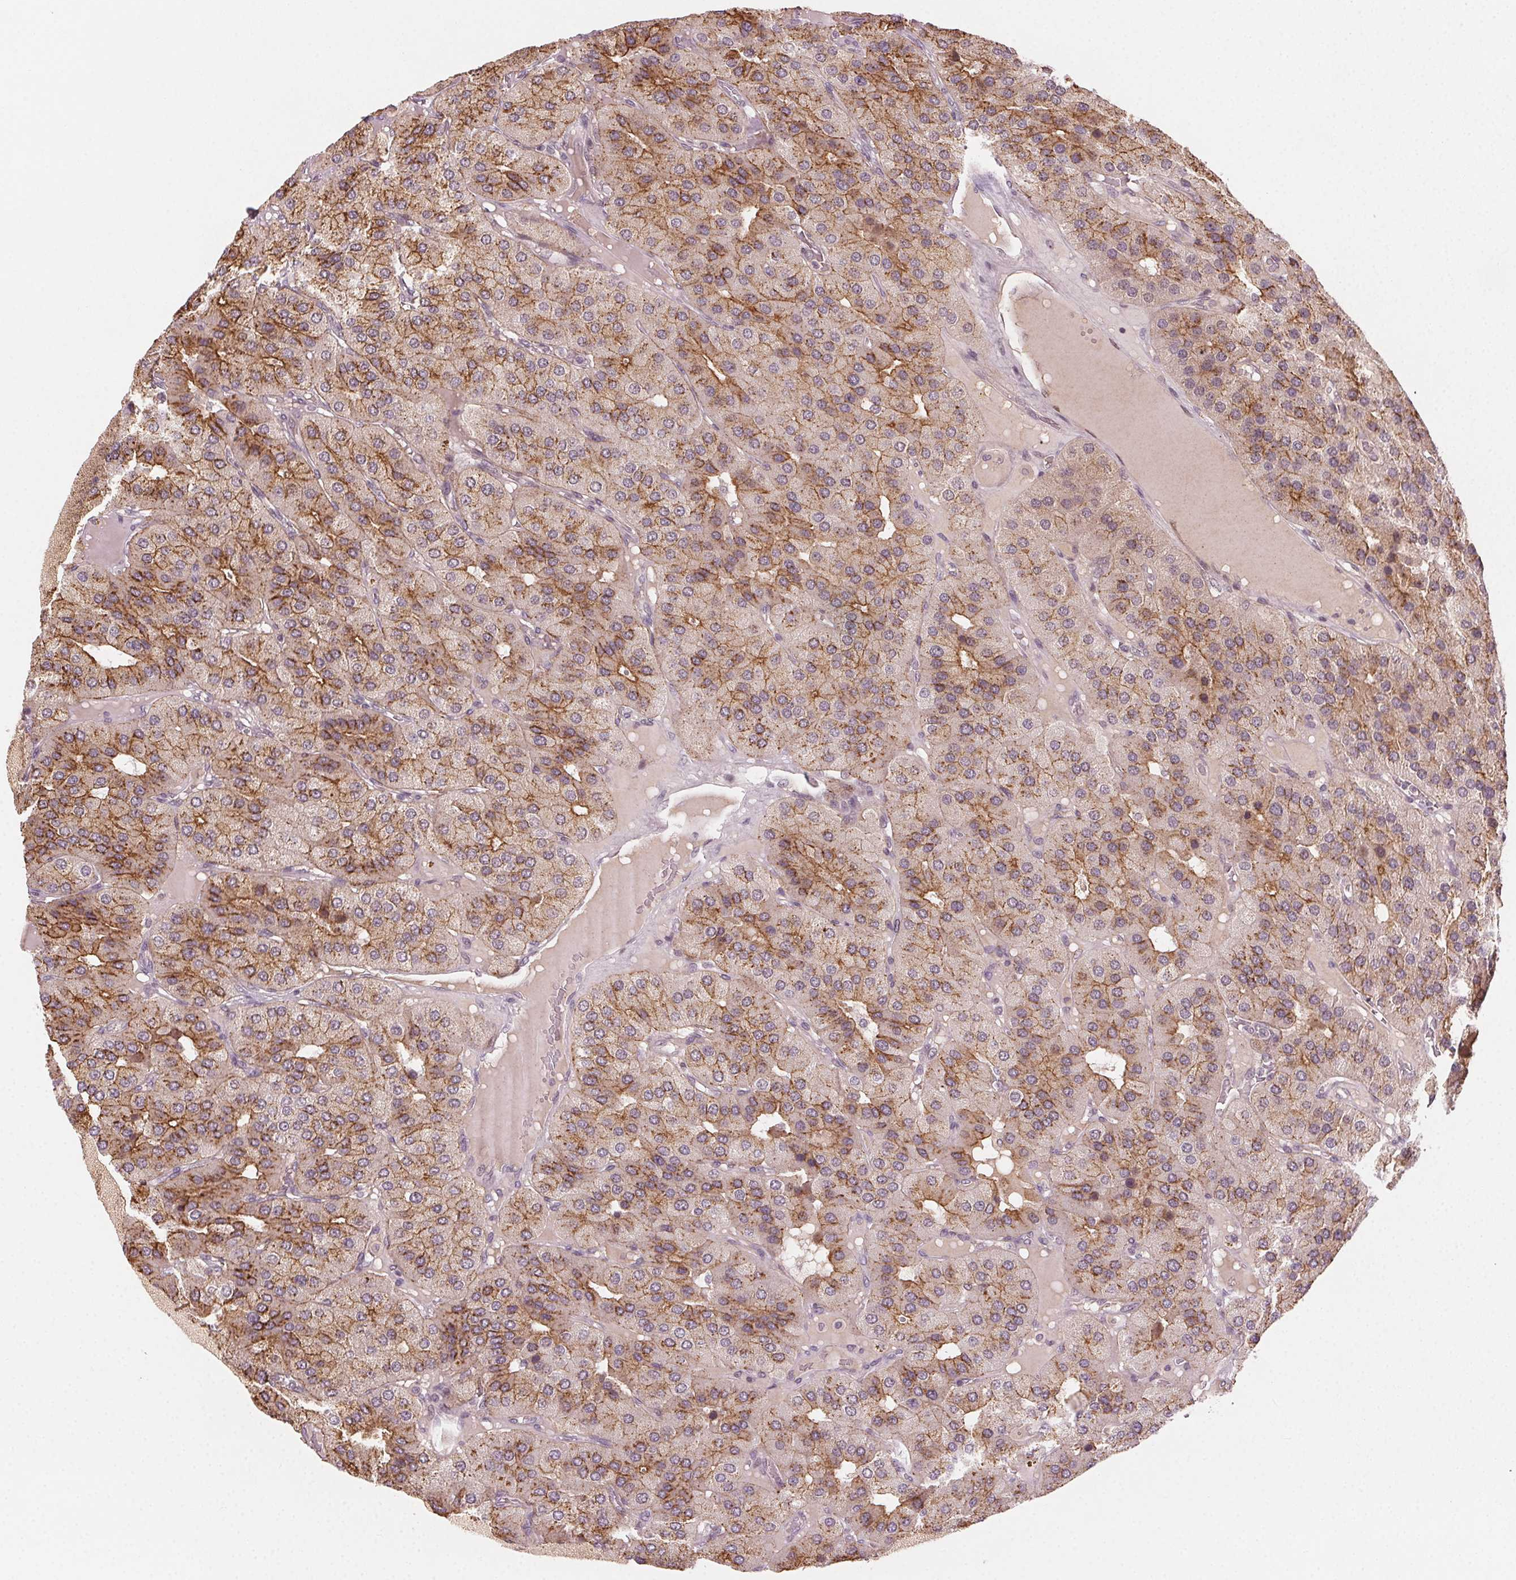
{"staining": {"intensity": "moderate", "quantity": "25%-75%", "location": "cytoplasmic/membranous"}, "tissue": "parathyroid gland", "cell_type": "Glandular cells", "image_type": "normal", "snomed": [{"axis": "morphology", "description": "Normal tissue, NOS"}, {"axis": "morphology", "description": "Adenoma, NOS"}, {"axis": "topography", "description": "Parathyroid gland"}], "caption": "Protein staining displays moderate cytoplasmic/membranous expression in approximately 25%-75% of glandular cells in benign parathyroid gland. (DAB (3,3'-diaminobenzidine) = brown stain, brightfield microscopy at high magnification).", "gene": "TUB", "patient": {"sex": "female", "age": 86}}